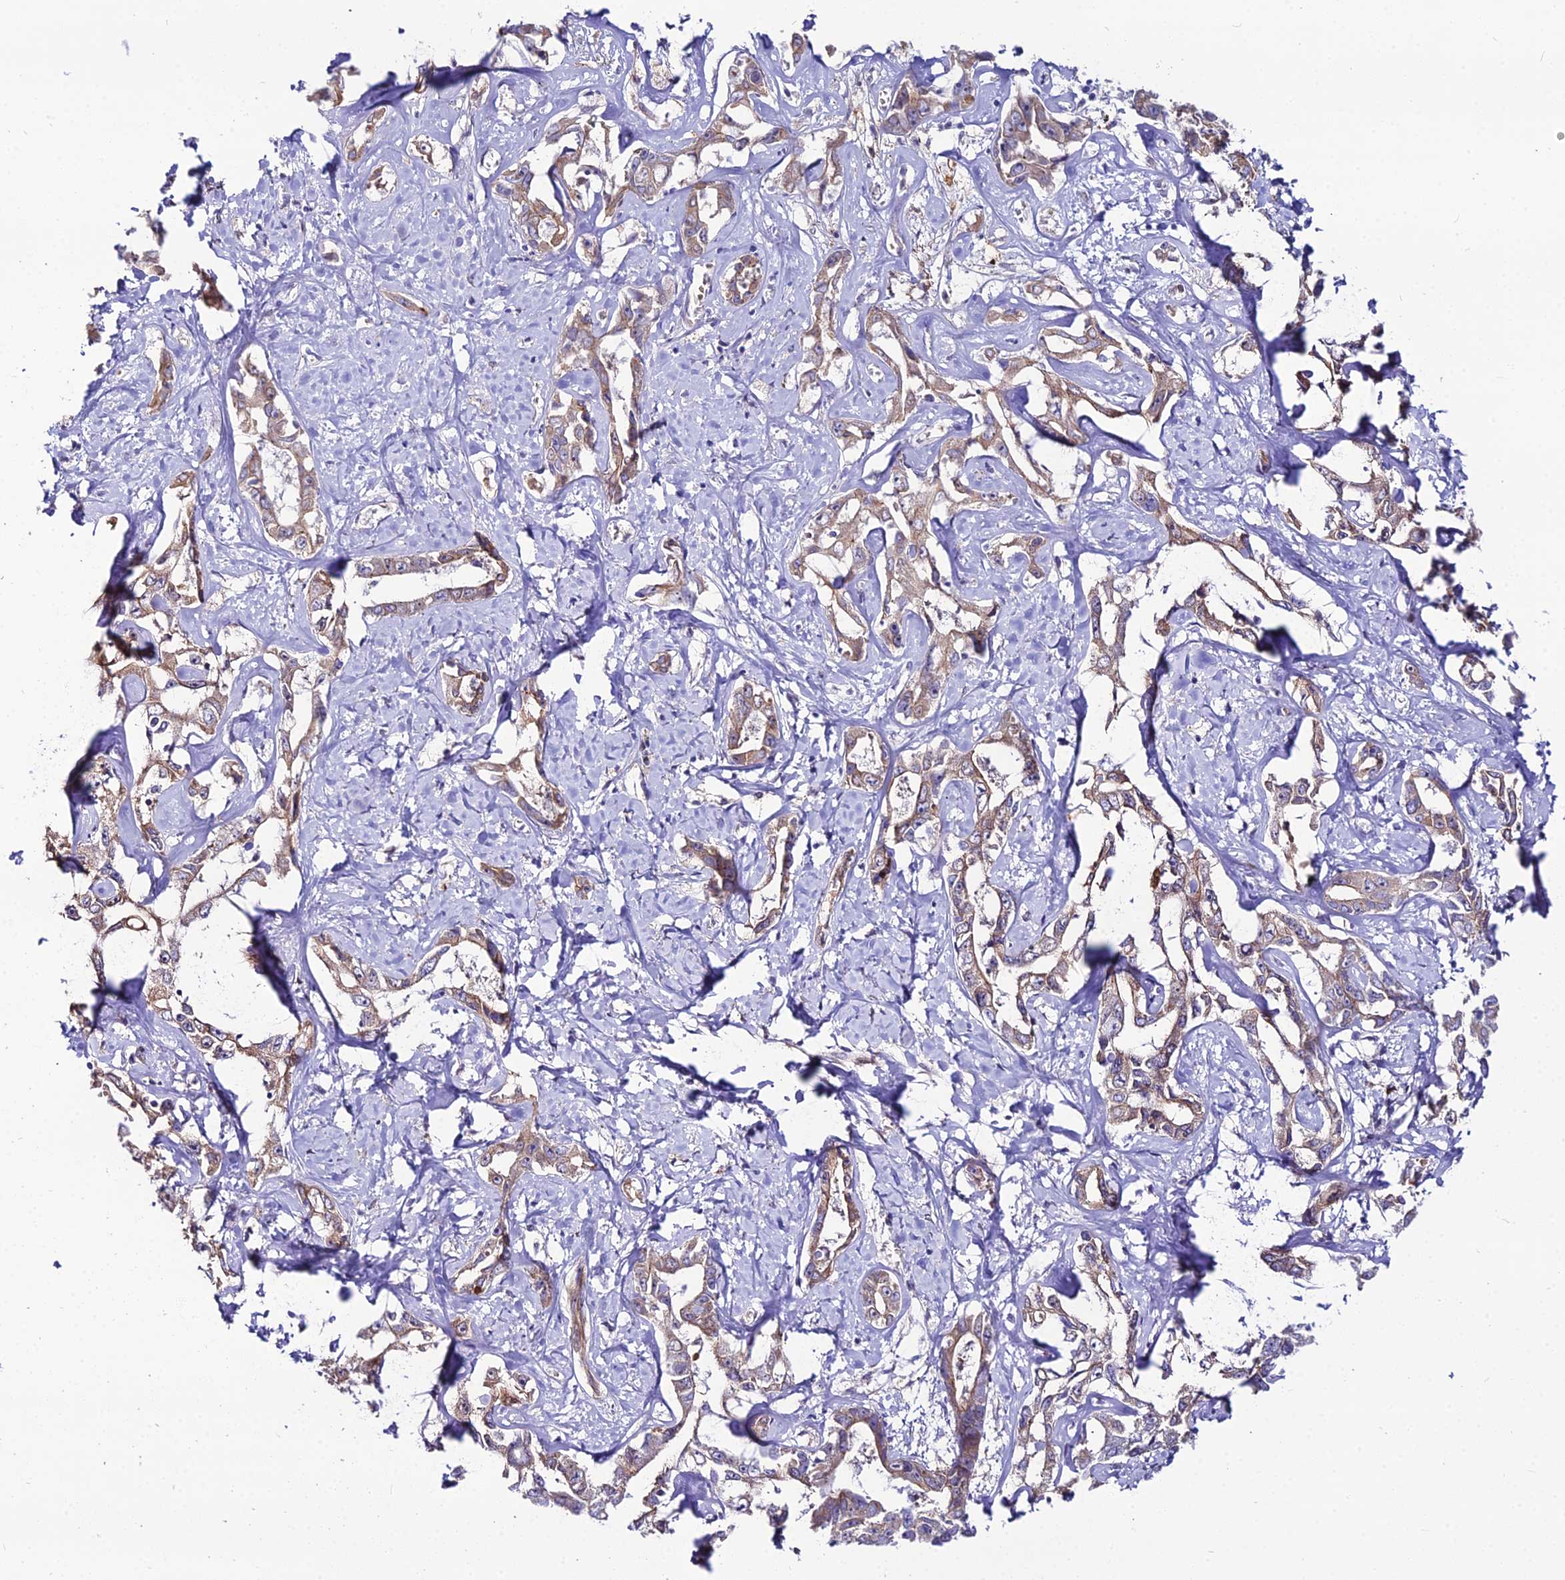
{"staining": {"intensity": "moderate", "quantity": "25%-75%", "location": "cytoplasmic/membranous"}, "tissue": "liver cancer", "cell_type": "Tumor cells", "image_type": "cancer", "snomed": [{"axis": "morphology", "description": "Cholangiocarcinoma"}, {"axis": "topography", "description": "Liver"}], "caption": "Immunohistochemical staining of cholangiocarcinoma (liver) exhibits moderate cytoplasmic/membranous protein expression in approximately 25%-75% of tumor cells.", "gene": "MB21D2", "patient": {"sex": "male", "age": 59}}